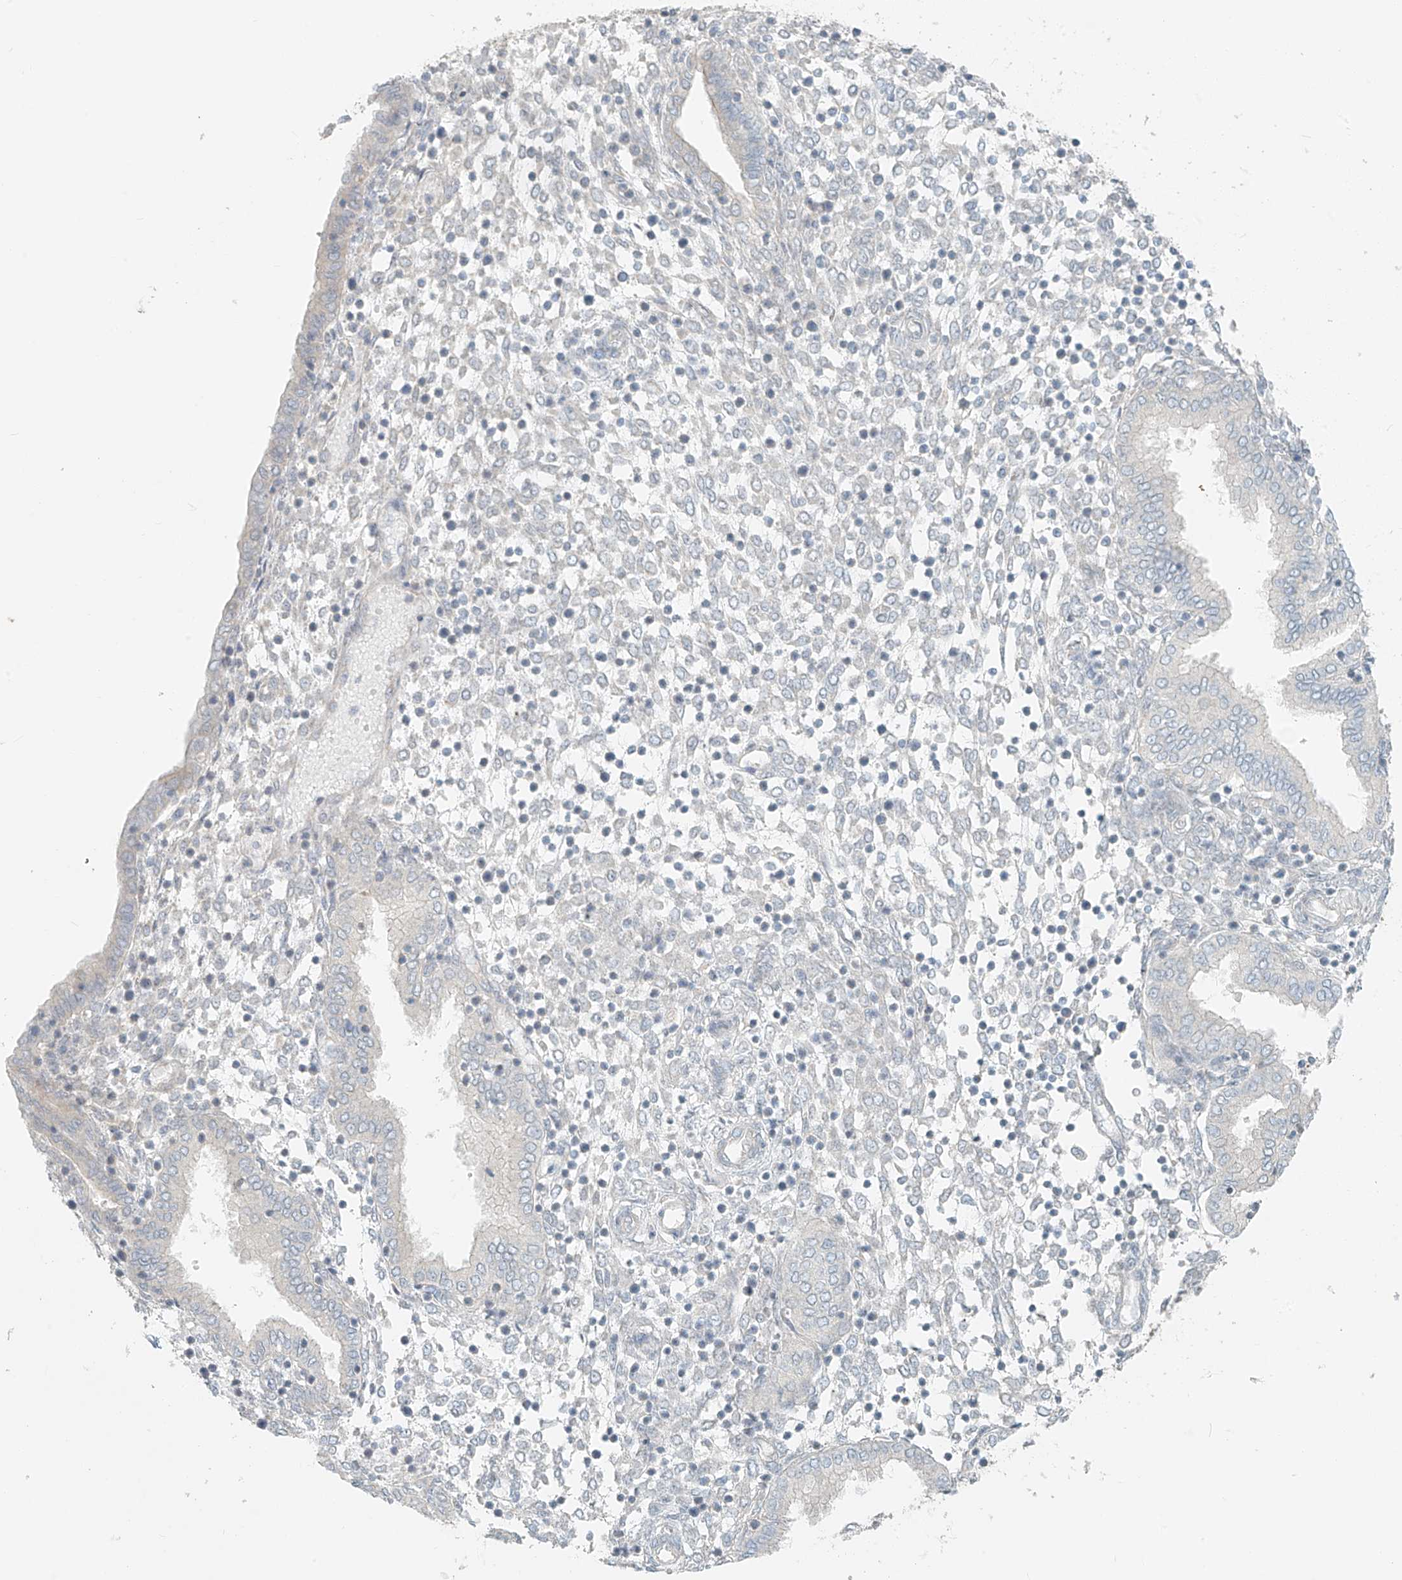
{"staining": {"intensity": "negative", "quantity": "none", "location": "none"}, "tissue": "endometrium", "cell_type": "Cells in endometrial stroma", "image_type": "normal", "snomed": [{"axis": "morphology", "description": "Normal tissue, NOS"}, {"axis": "topography", "description": "Endometrium"}], "caption": "Protein analysis of benign endometrium shows no significant expression in cells in endometrial stroma. Nuclei are stained in blue.", "gene": "UST", "patient": {"sex": "female", "age": 53}}